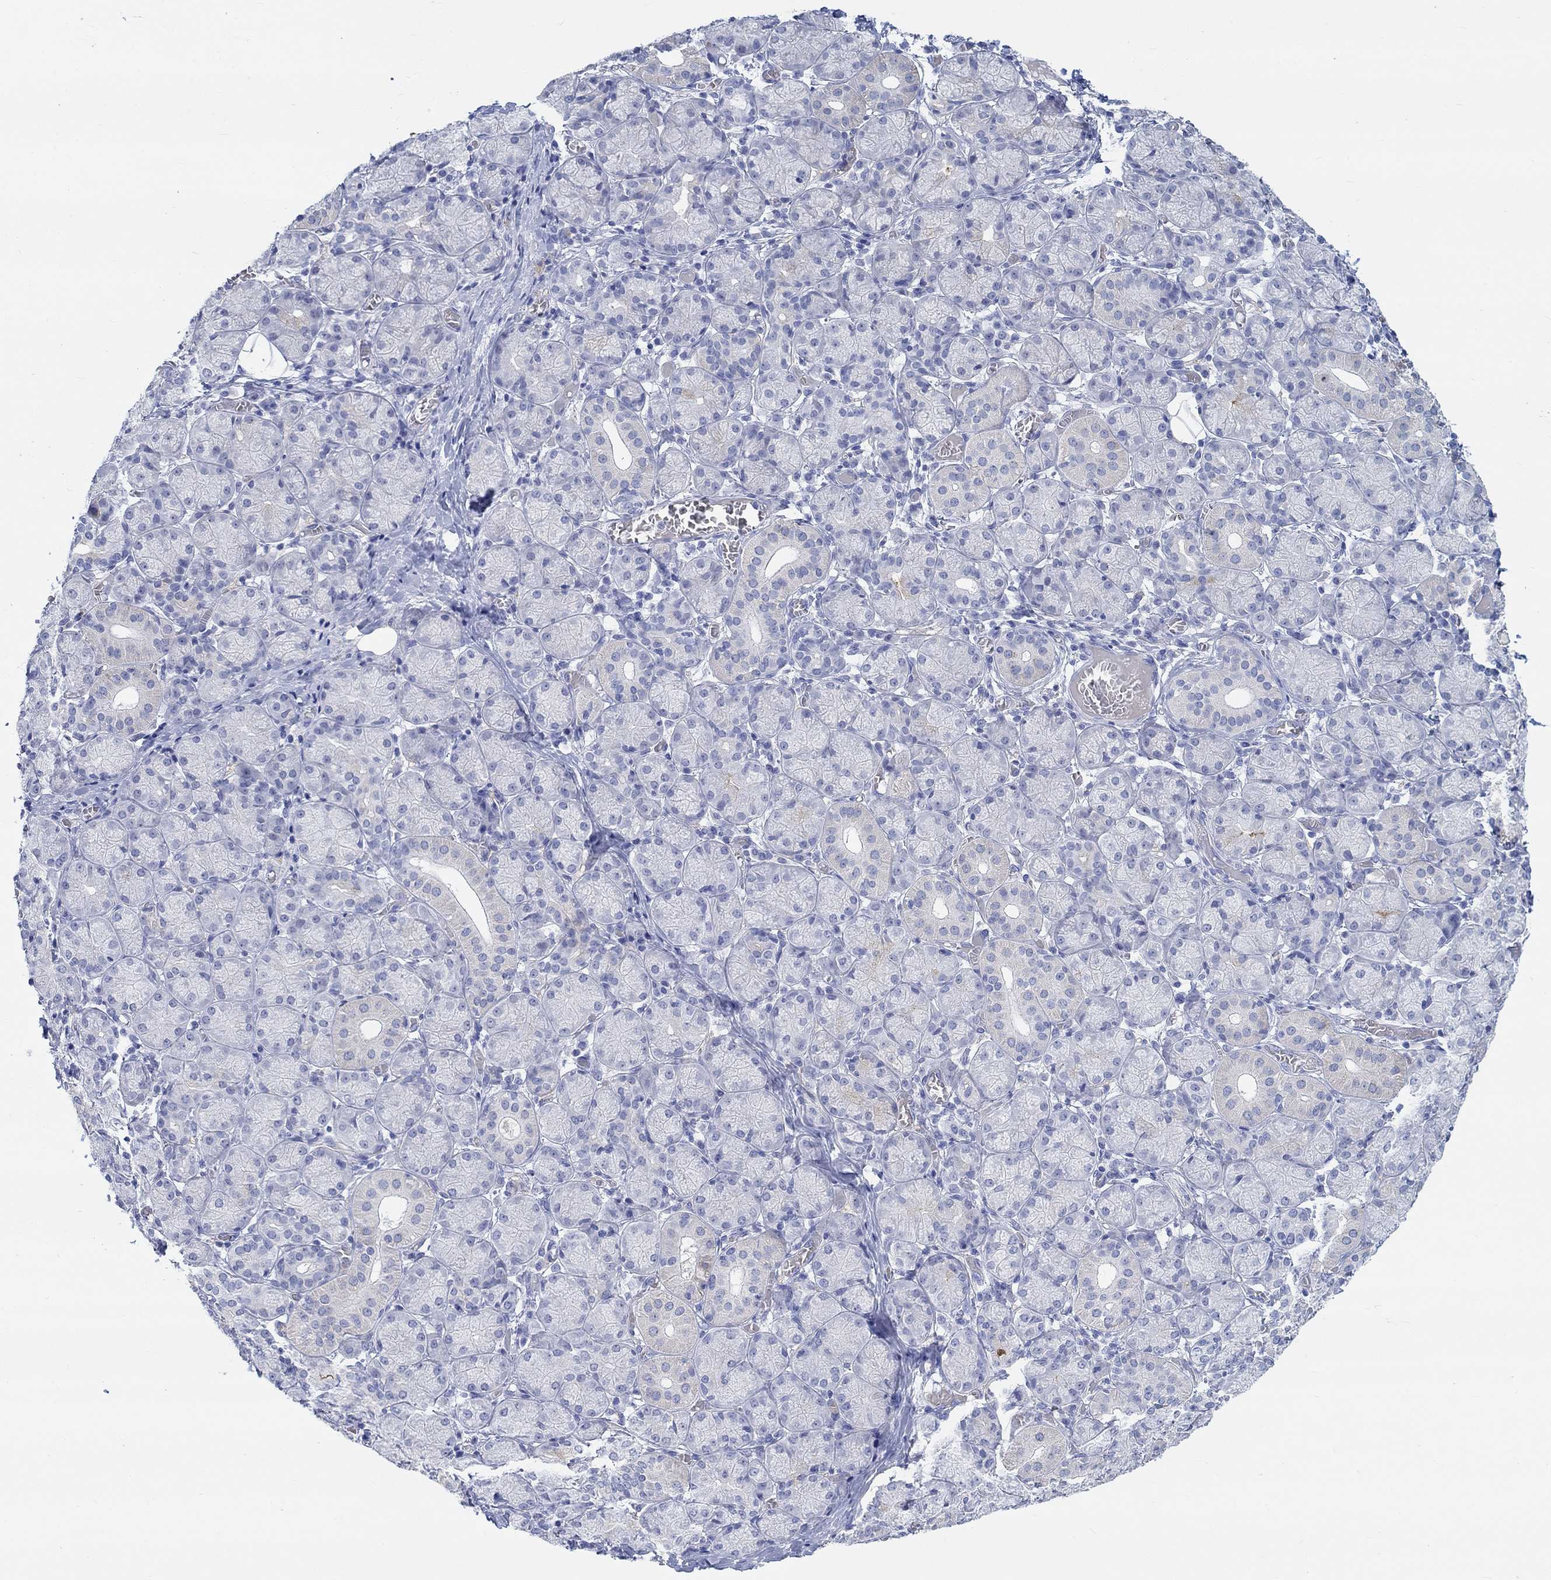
{"staining": {"intensity": "weak", "quantity": "<25%", "location": "cytoplasmic/membranous"}, "tissue": "salivary gland", "cell_type": "Glandular cells", "image_type": "normal", "snomed": [{"axis": "morphology", "description": "Normal tissue, NOS"}, {"axis": "topography", "description": "Salivary gland"}, {"axis": "topography", "description": "Peripheral nerve tissue"}], "caption": "A photomicrograph of salivary gland stained for a protein reveals no brown staining in glandular cells.", "gene": "GRIA3", "patient": {"sex": "female", "age": 24}}